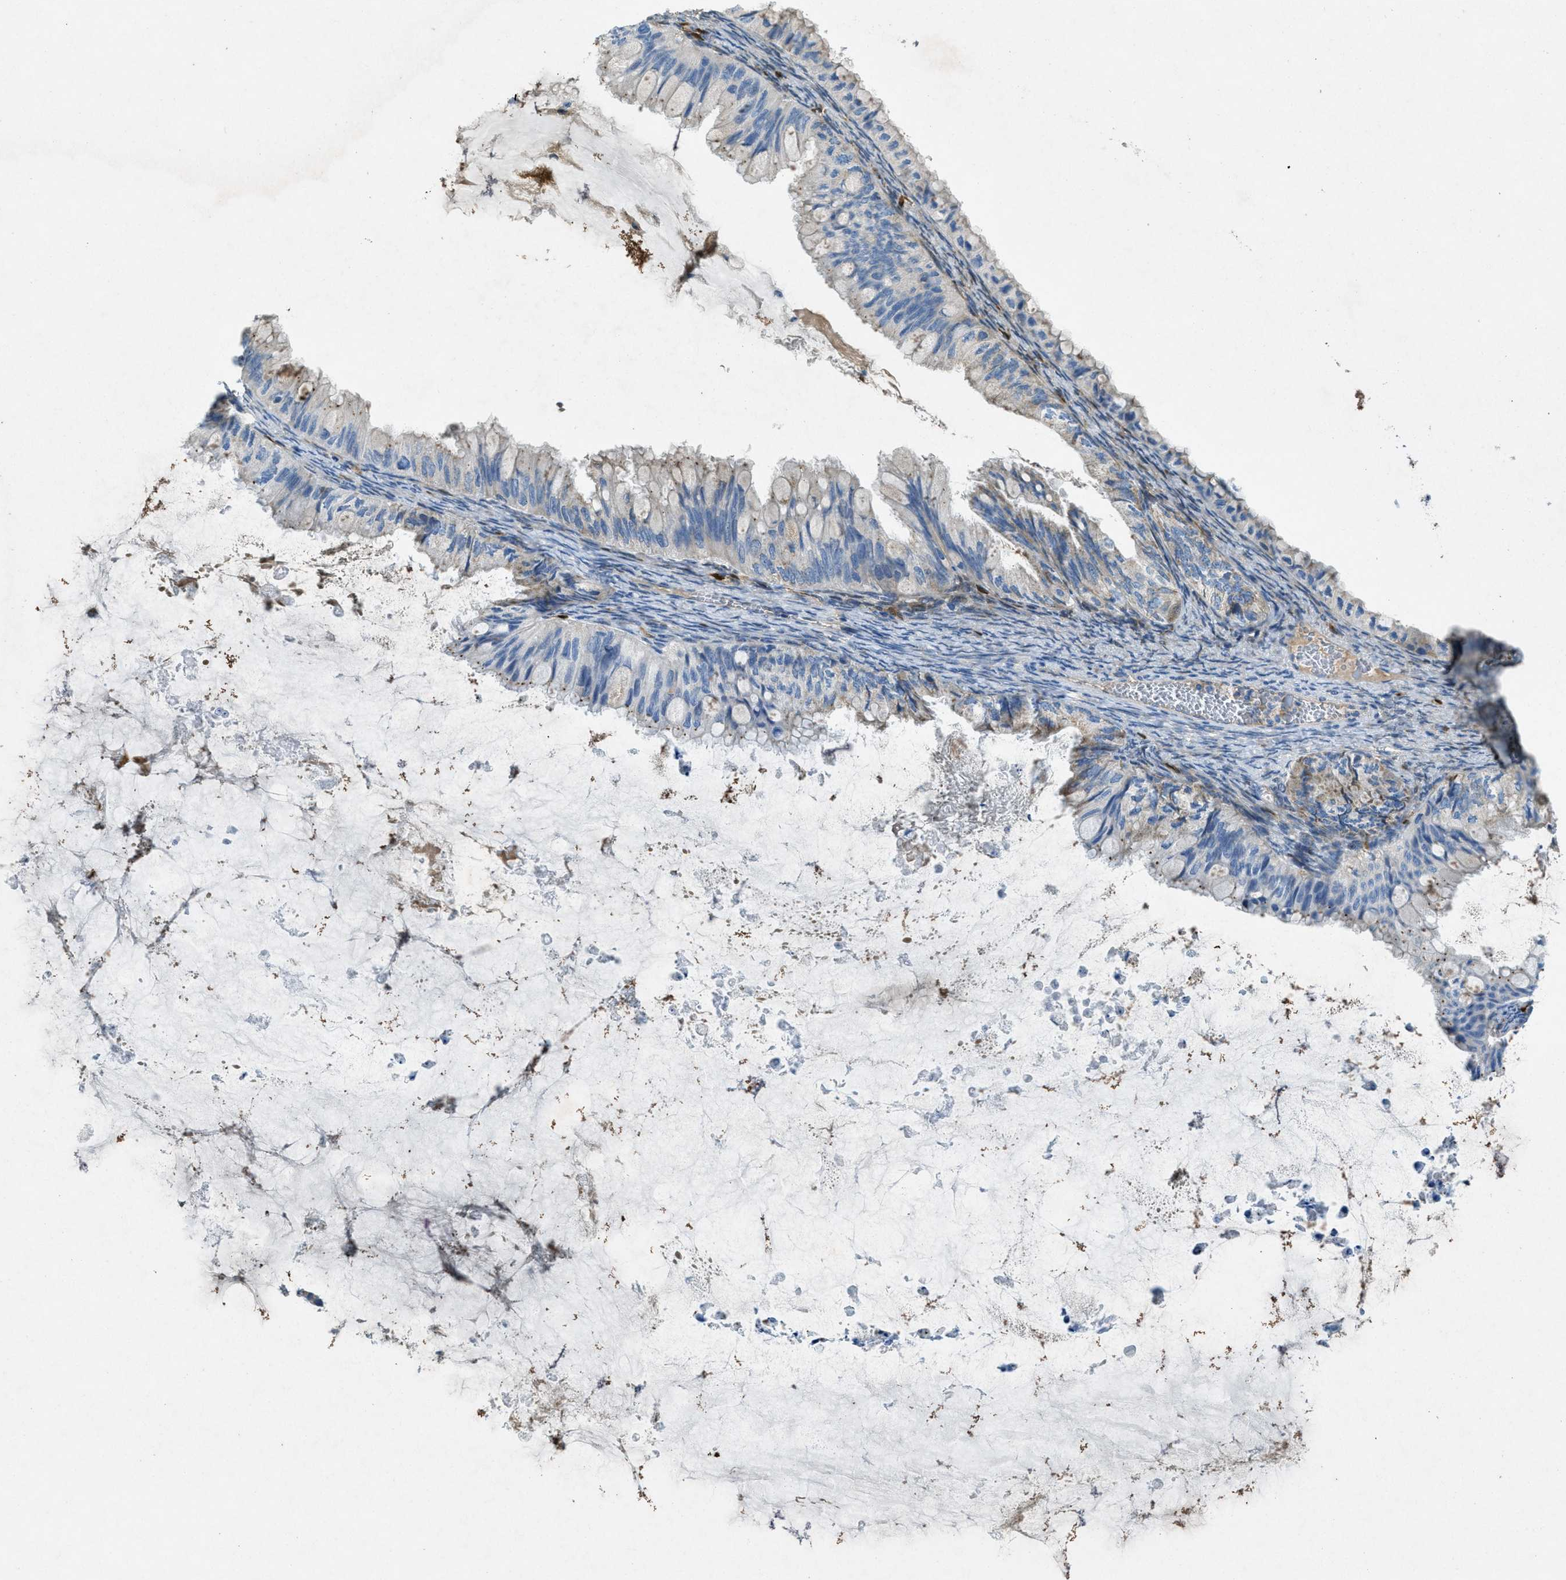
{"staining": {"intensity": "weak", "quantity": "<25%", "location": "cytoplasmic/membranous"}, "tissue": "ovarian cancer", "cell_type": "Tumor cells", "image_type": "cancer", "snomed": [{"axis": "morphology", "description": "Cystadenocarcinoma, mucinous, NOS"}, {"axis": "topography", "description": "Ovary"}], "caption": "The immunohistochemistry (IHC) photomicrograph has no significant staining in tumor cells of ovarian mucinous cystadenocarcinoma tissue.", "gene": "CYGB", "patient": {"sex": "female", "age": 80}}